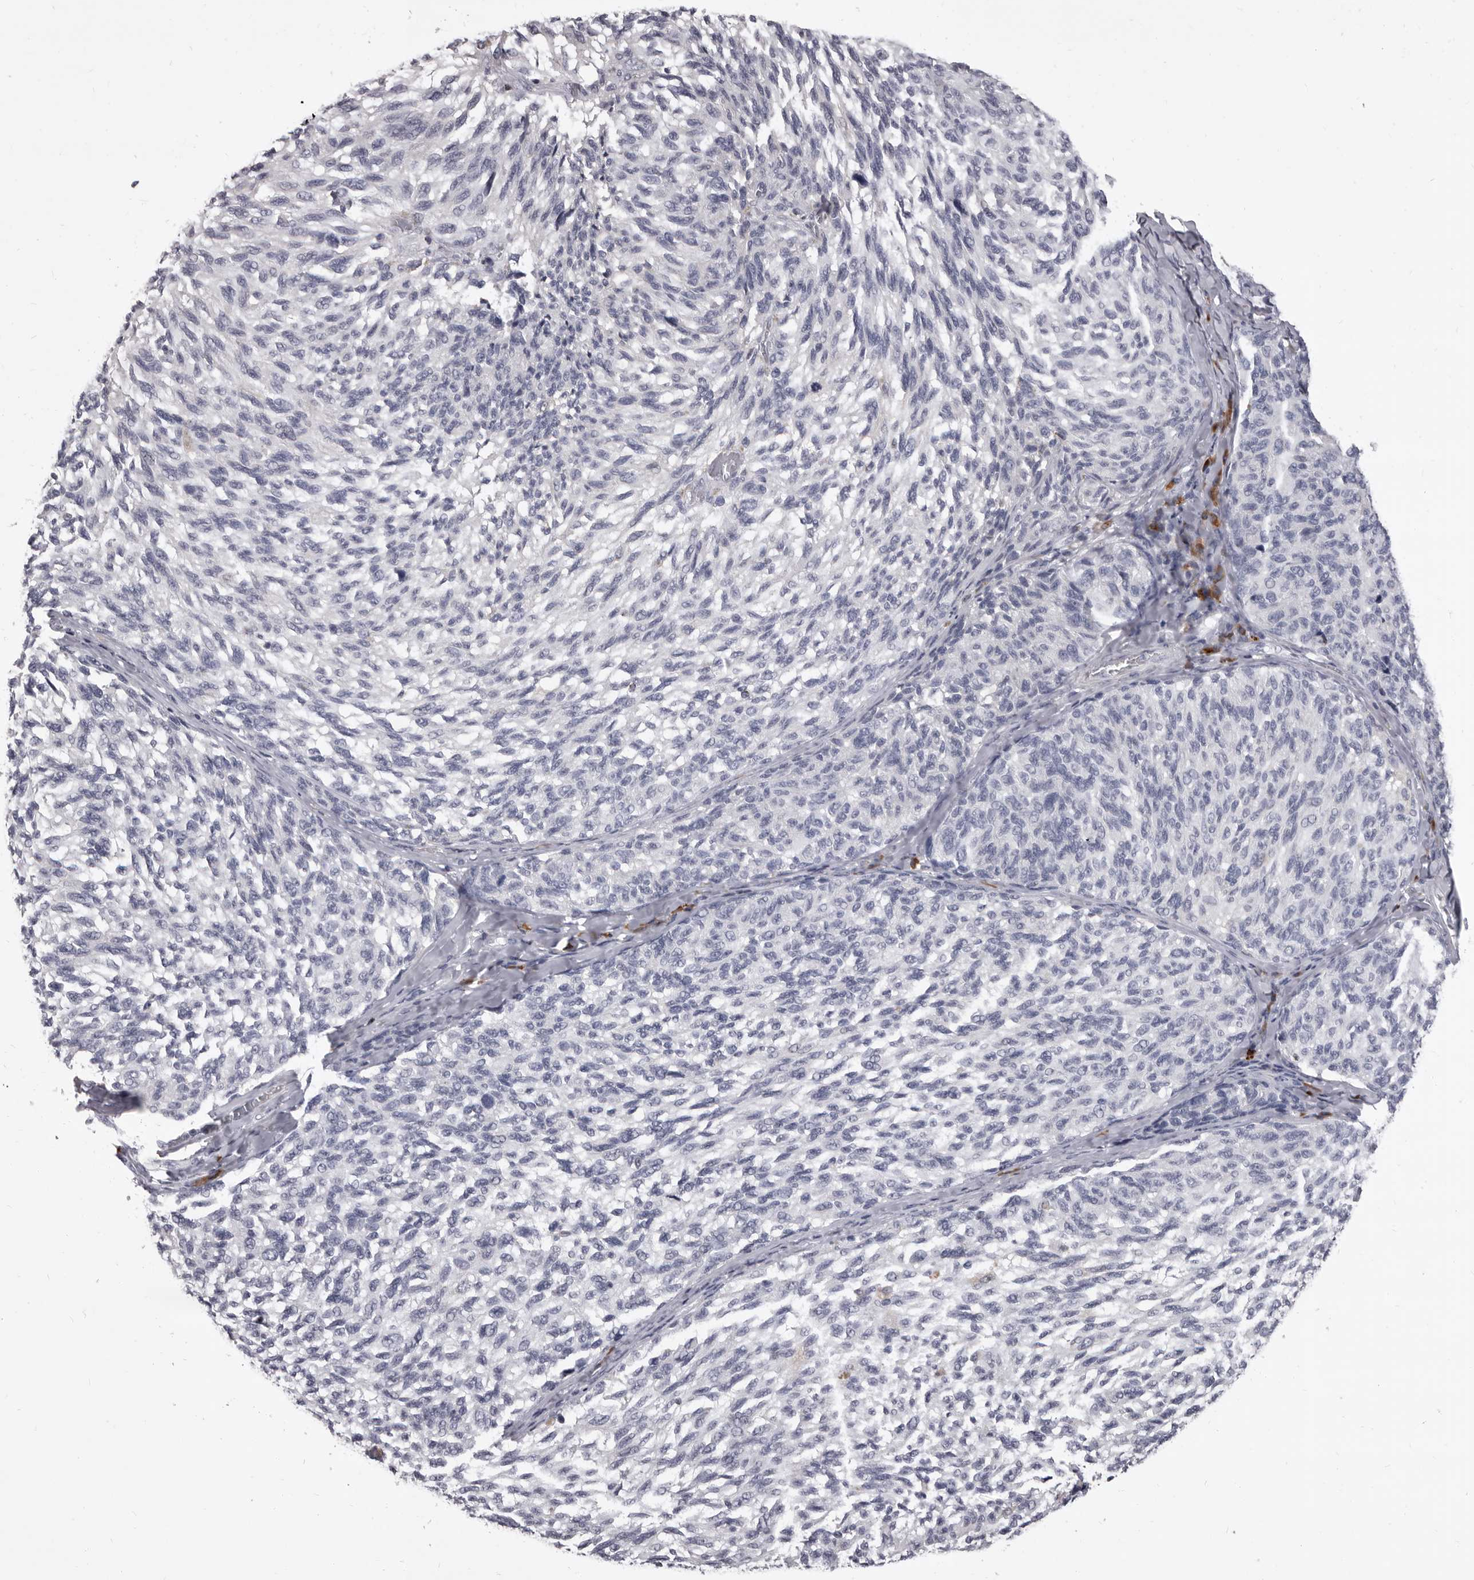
{"staining": {"intensity": "negative", "quantity": "none", "location": "none"}, "tissue": "melanoma", "cell_type": "Tumor cells", "image_type": "cancer", "snomed": [{"axis": "morphology", "description": "Malignant melanoma, NOS"}, {"axis": "topography", "description": "Skin"}], "caption": "Immunohistochemistry histopathology image of neoplastic tissue: melanoma stained with DAB demonstrates no significant protein expression in tumor cells. (Immunohistochemistry, brightfield microscopy, high magnification).", "gene": "GZMH", "patient": {"sex": "female", "age": 73}}